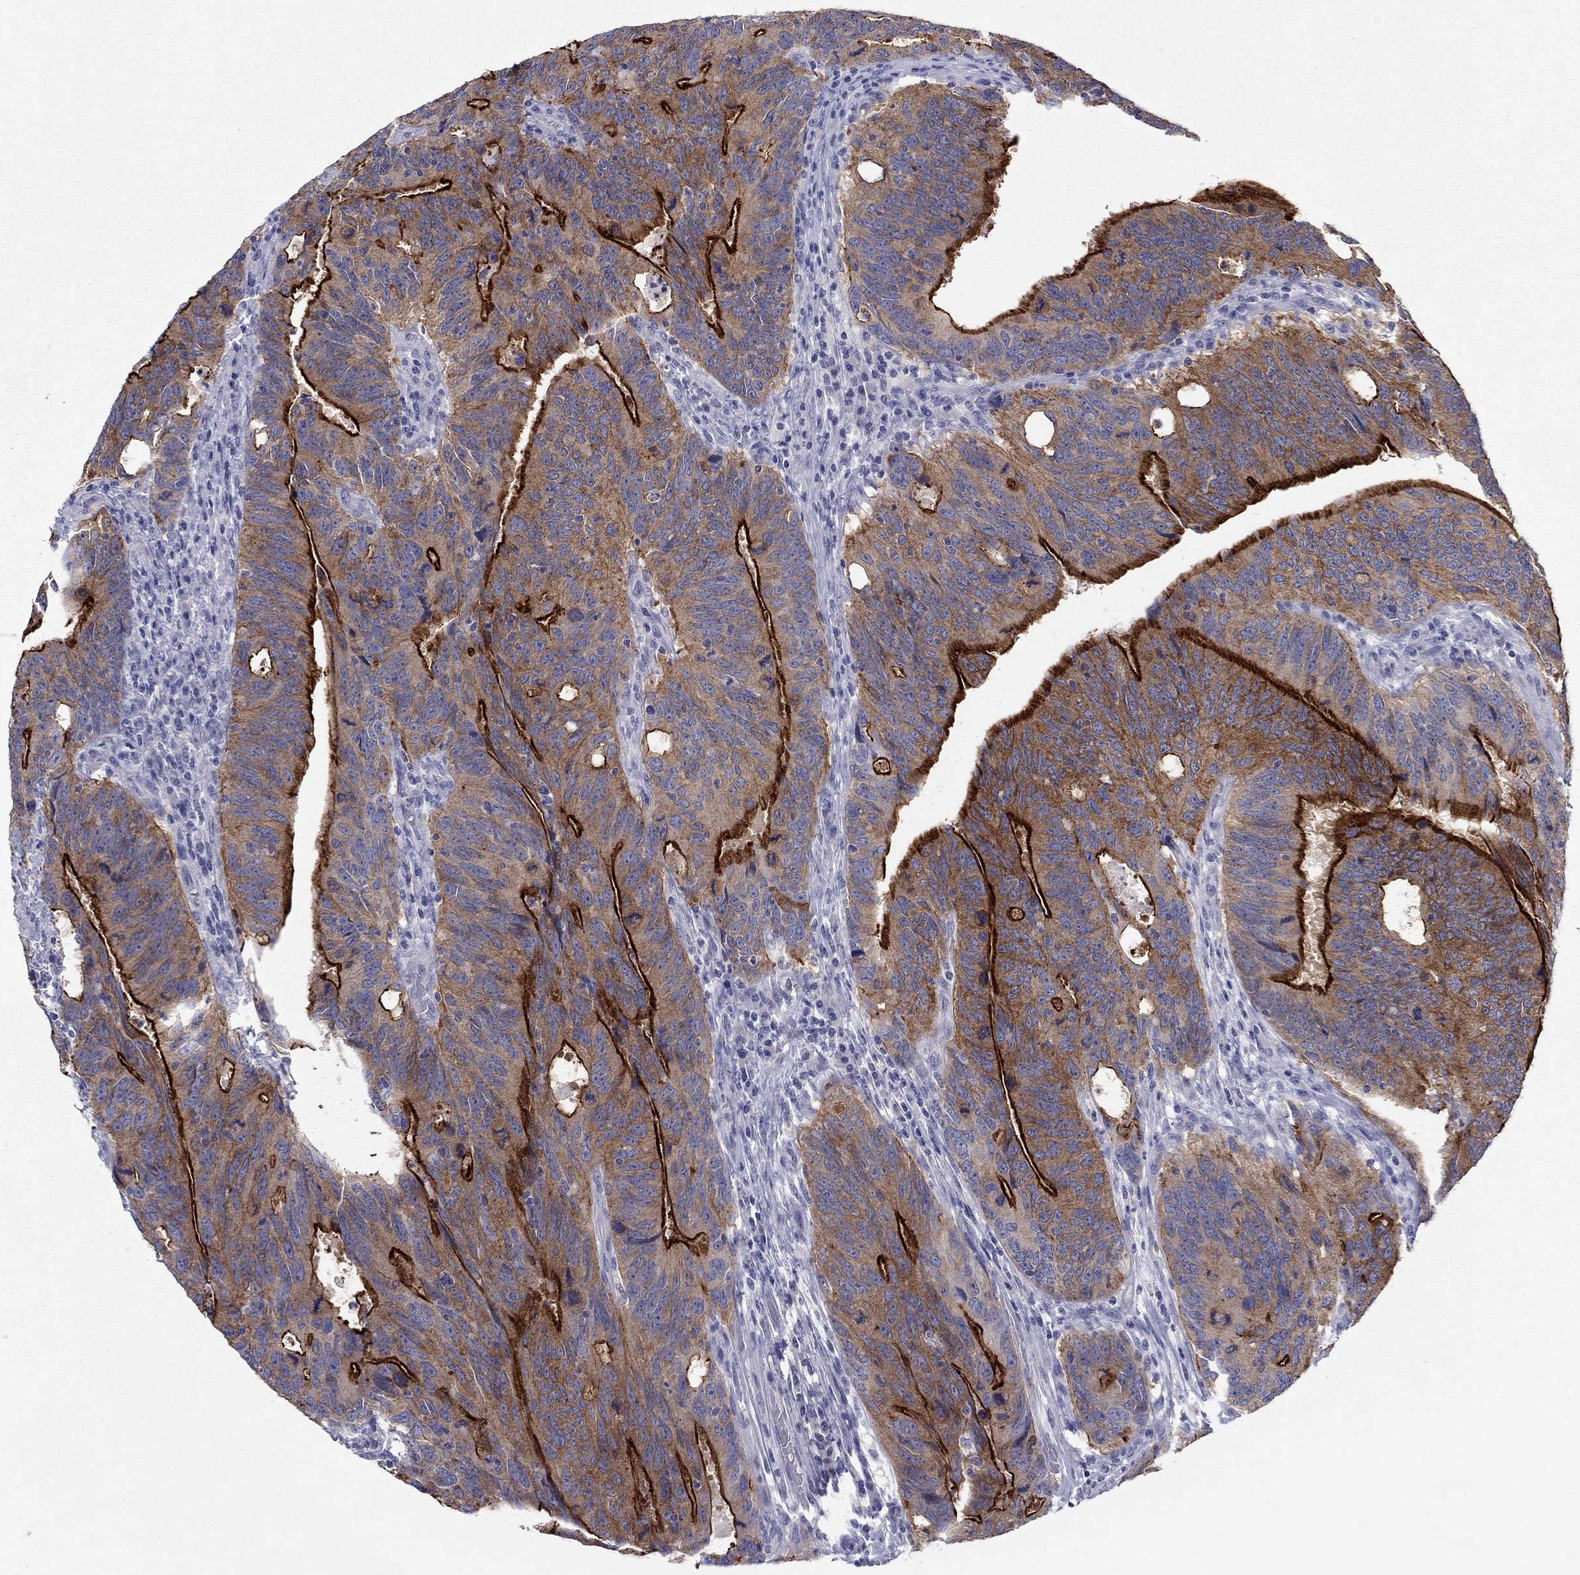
{"staining": {"intensity": "strong", "quantity": "25%-75%", "location": "cytoplasmic/membranous"}, "tissue": "colorectal cancer", "cell_type": "Tumor cells", "image_type": "cancer", "snomed": [{"axis": "morphology", "description": "Adenocarcinoma, NOS"}, {"axis": "topography", "description": "Colon"}], "caption": "Immunohistochemistry (IHC) photomicrograph of human adenocarcinoma (colorectal) stained for a protein (brown), which reveals high levels of strong cytoplasmic/membranous staining in approximately 25%-75% of tumor cells.", "gene": "PLS1", "patient": {"sex": "female", "age": 77}}